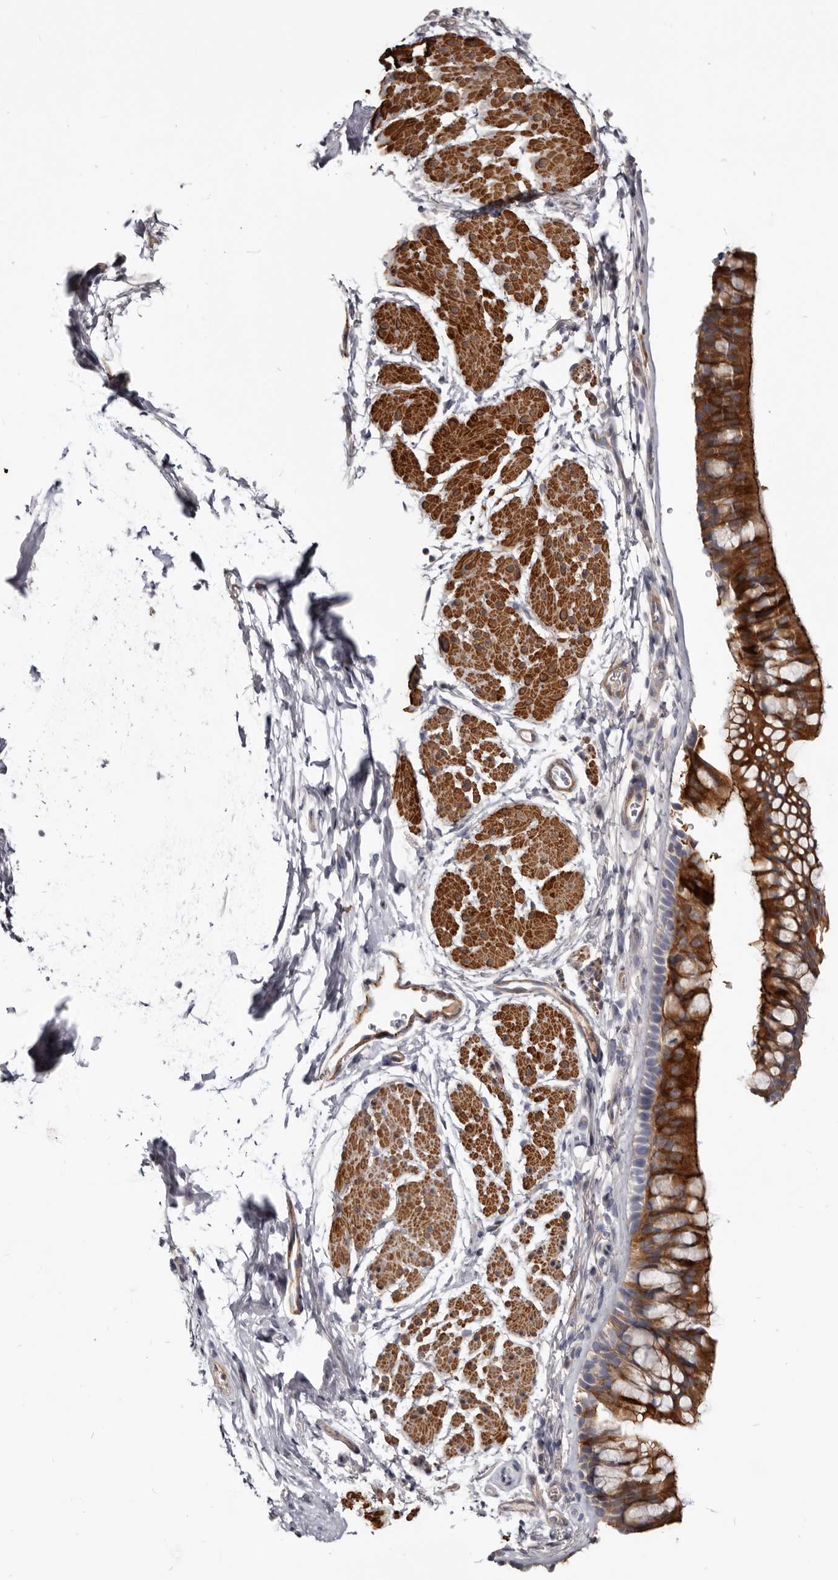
{"staining": {"intensity": "strong", "quantity": "25%-75%", "location": "cytoplasmic/membranous"}, "tissue": "bronchus", "cell_type": "Respiratory epithelial cells", "image_type": "normal", "snomed": [{"axis": "morphology", "description": "Normal tissue, NOS"}, {"axis": "topography", "description": "Cartilage tissue"}, {"axis": "topography", "description": "Bronchus"}], "caption": "DAB immunohistochemical staining of unremarkable bronchus displays strong cytoplasmic/membranous protein expression in about 25%-75% of respiratory epithelial cells. (IHC, brightfield microscopy, high magnification).", "gene": "CGN", "patient": {"sex": "female", "age": 53}}